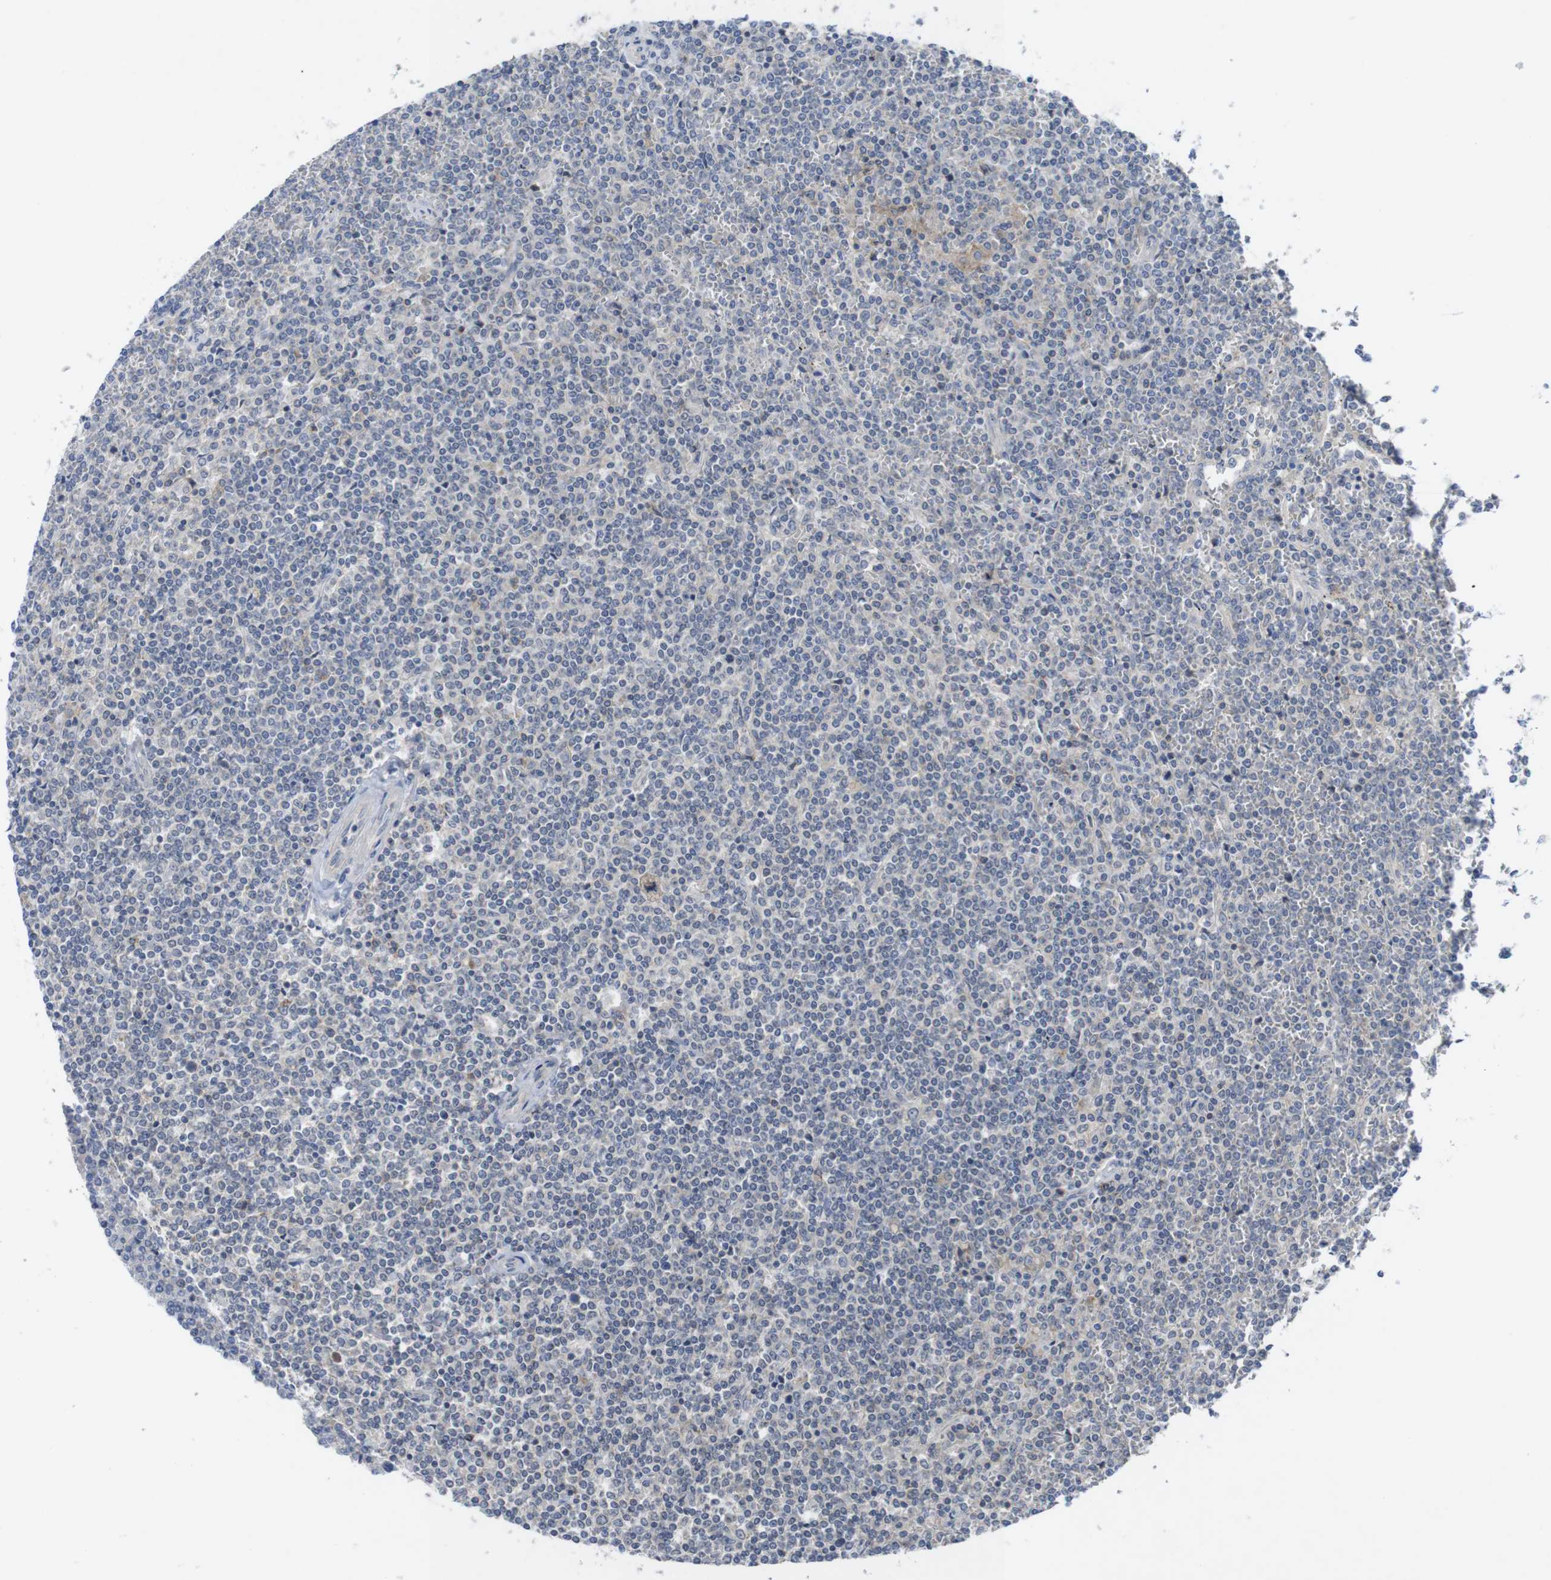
{"staining": {"intensity": "negative", "quantity": "none", "location": "none"}, "tissue": "lymphoma", "cell_type": "Tumor cells", "image_type": "cancer", "snomed": [{"axis": "morphology", "description": "Malignant lymphoma, non-Hodgkin's type, Low grade"}, {"axis": "topography", "description": "Spleen"}], "caption": "A micrograph of human low-grade malignant lymphoma, non-Hodgkin's type is negative for staining in tumor cells.", "gene": "SLAMF7", "patient": {"sex": "female", "age": 19}}